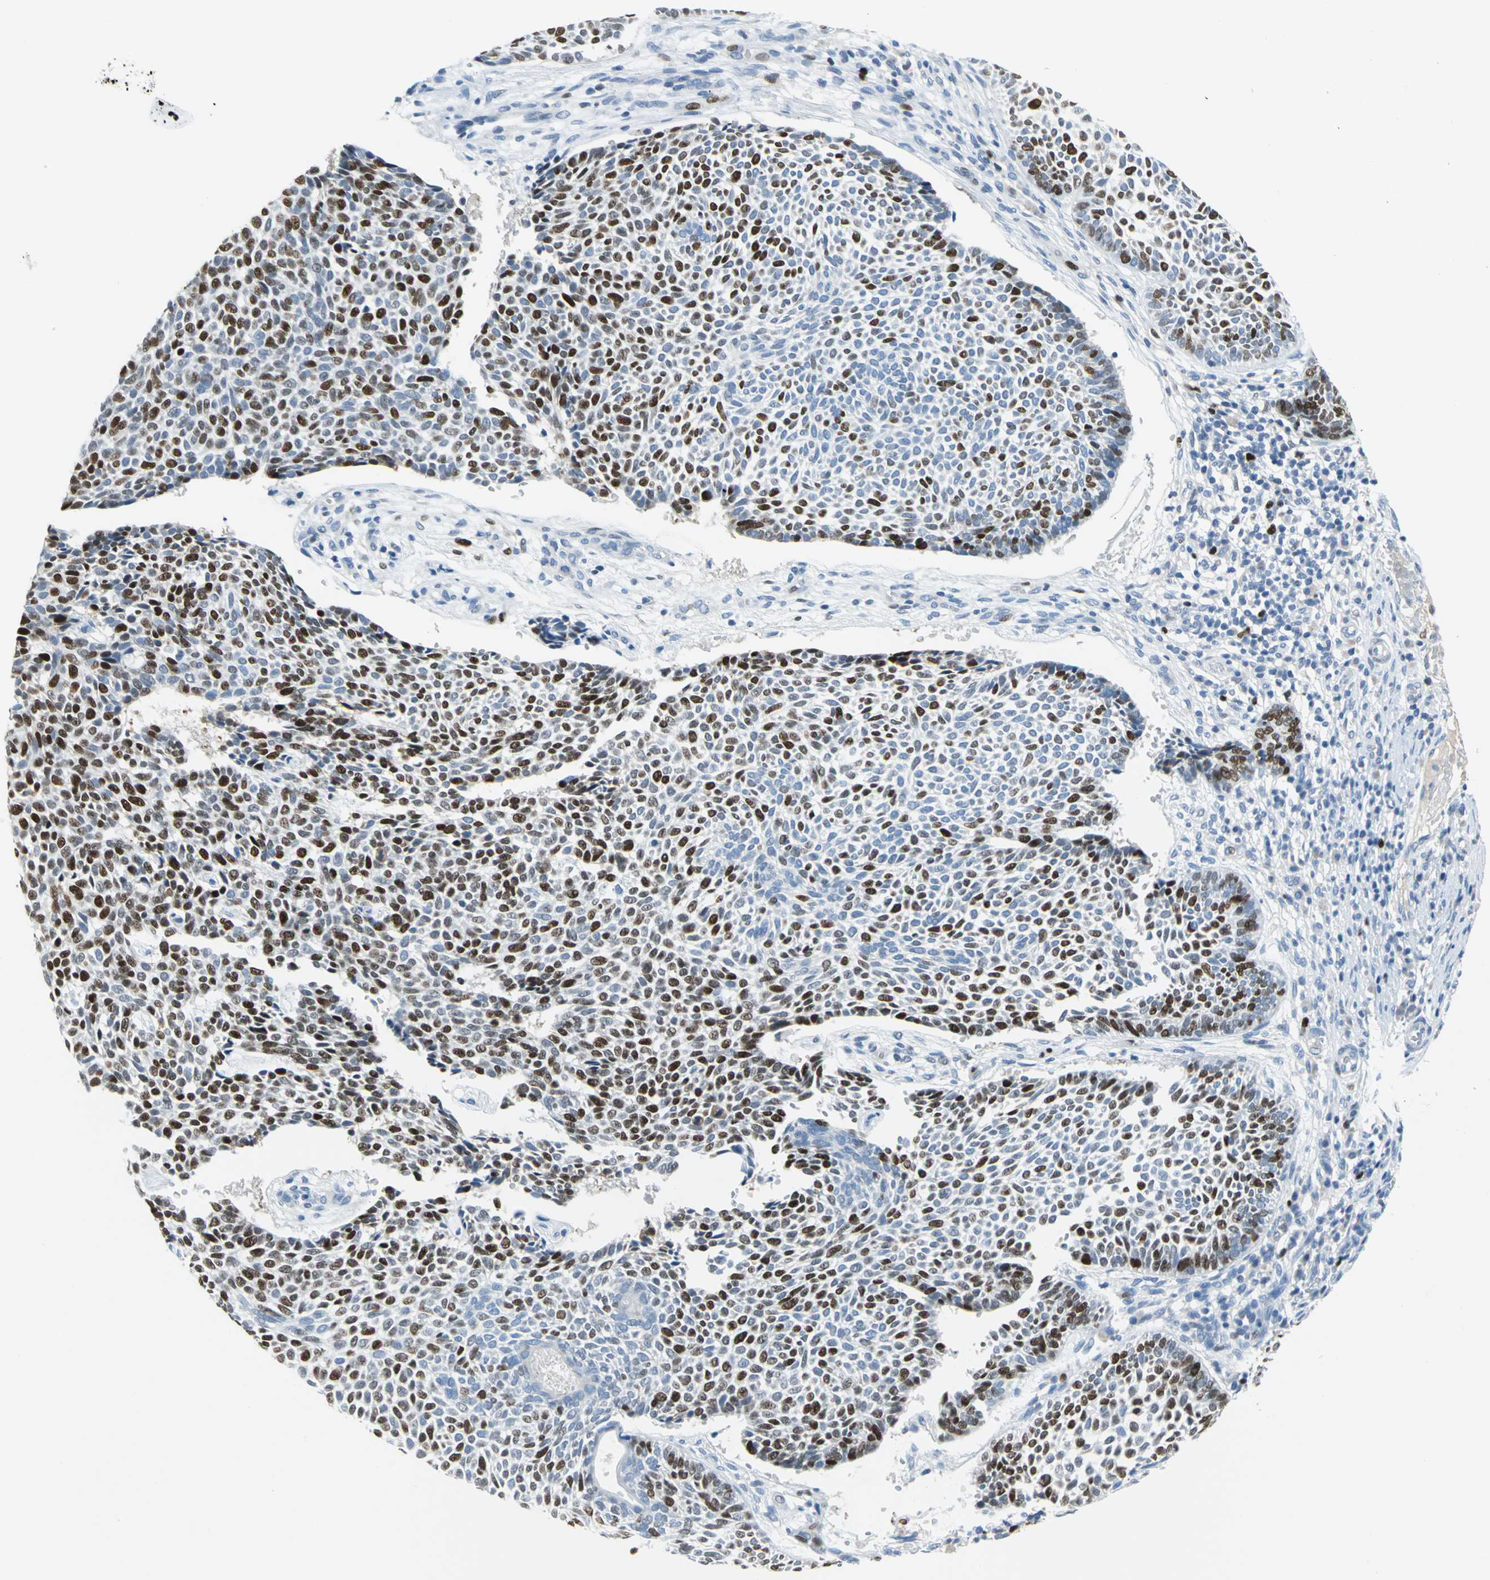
{"staining": {"intensity": "strong", "quantity": "25%-75%", "location": "nuclear"}, "tissue": "skin cancer", "cell_type": "Tumor cells", "image_type": "cancer", "snomed": [{"axis": "morphology", "description": "Normal tissue, NOS"}, {"axis": "morphology", "description": "Basal cell carcinoma"}, {"axis": "topography", "description": "Skin"}], "caption": "Immunohistochemistry (DAB) staining of human basal cell carcinoma (skin) demonstrates strong nuclear protein positivity in about 25%-75% of tumor cells. The staining is performed using DAB brown chromogen to label protein expression. The nuclei are counter-stained blue using hematoxylin.", "gene": "MCM4", "patient": {"sex": "male", "age": 87}}